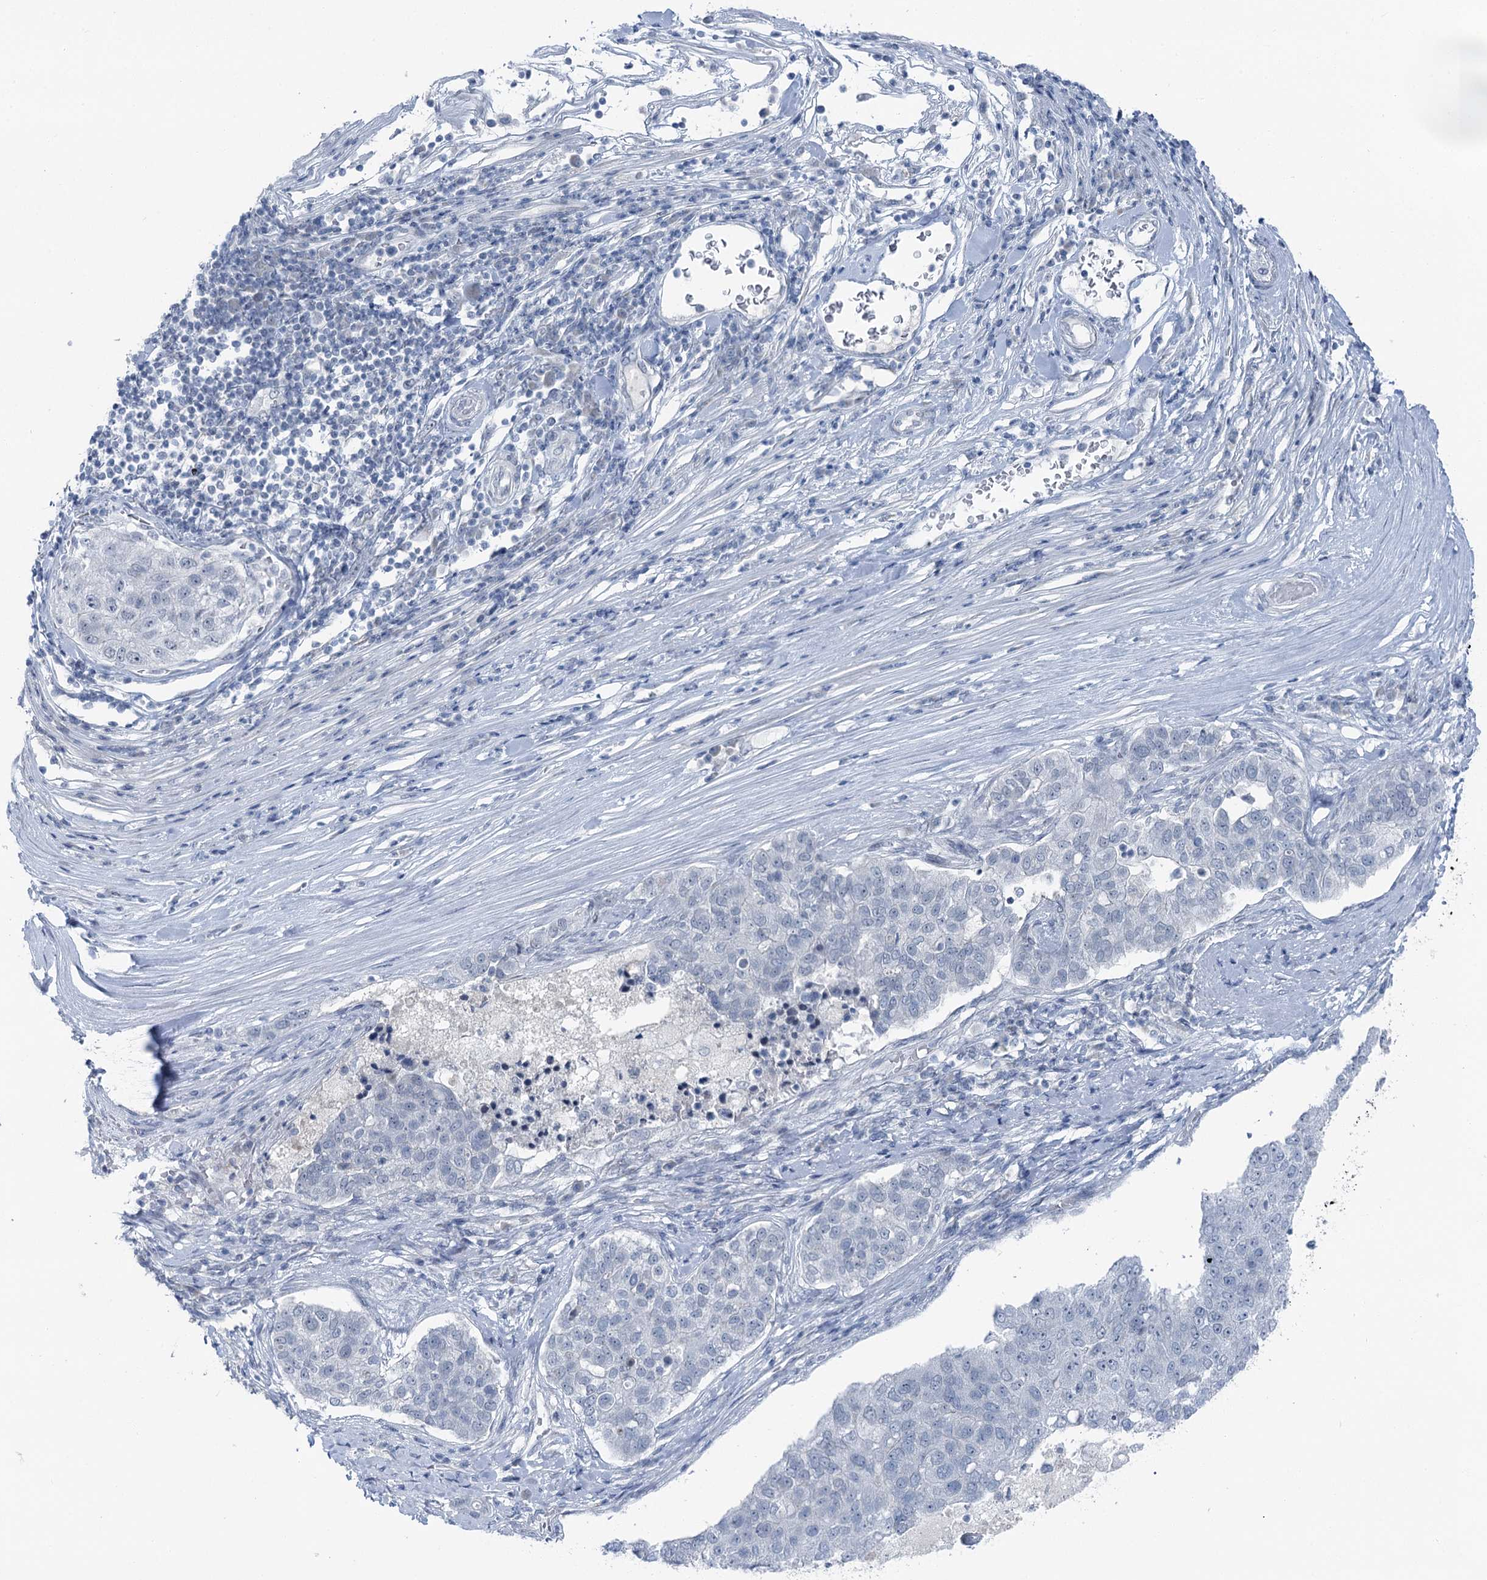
{"staining": {"intensity": "negative", "quantity": "none", "location": "none"}, "tissue": "pancreatic cancer", "cell_type": "Tumor cells", "image_type": "cancer", "snomed": [{"axis": "morphology", "description": "Adenocarcinoma, NOS"}, {"axis": "topography", "description": "Pancreas"}], "caption": "Pancreatic cancer was stained to show a protein in brown. There is no significant positivity in tumor cells.", "gene": "STEEP1", "patient": {"sex": "female", "age": 61}}